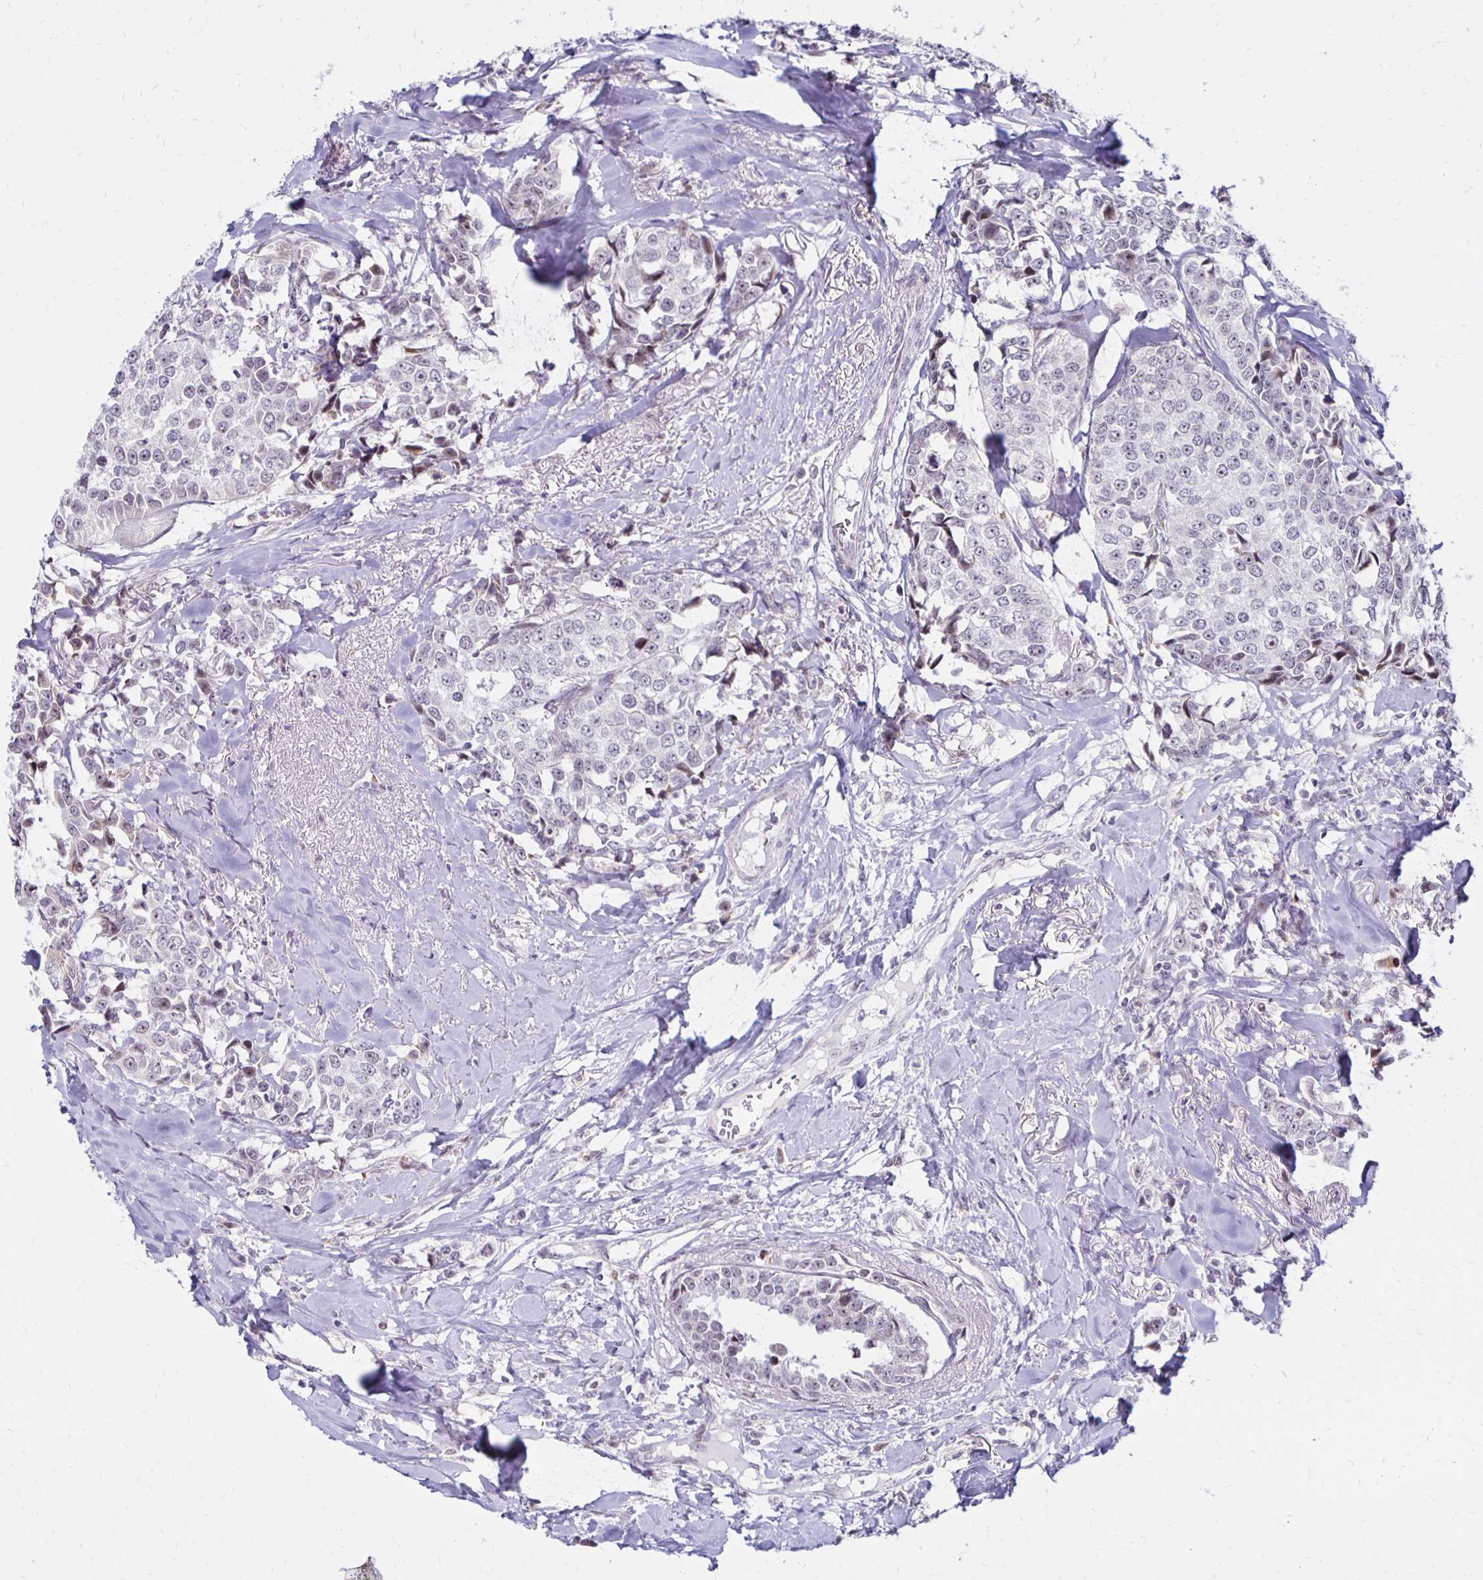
{"staining": {"intensity": "weak", "quantity": "<25%", "location": "nuclear"}, "tissue": "breast cancer", "cell_type": "Tumor cells", "image_type": "cancer", "snomed": [{"axis": "morphology", "description": "Duct carcinoma"}, {"axis": "topography", "description": "Breast"}], "caption": "The micrograph reveals no staining of tumor cells in breast intraductal carcinoma. (Immunohistochemistry, brightfield microscopy, high magnification).", "gene": "DAGLA", "patient": {"sex": "female", "age": 80}}